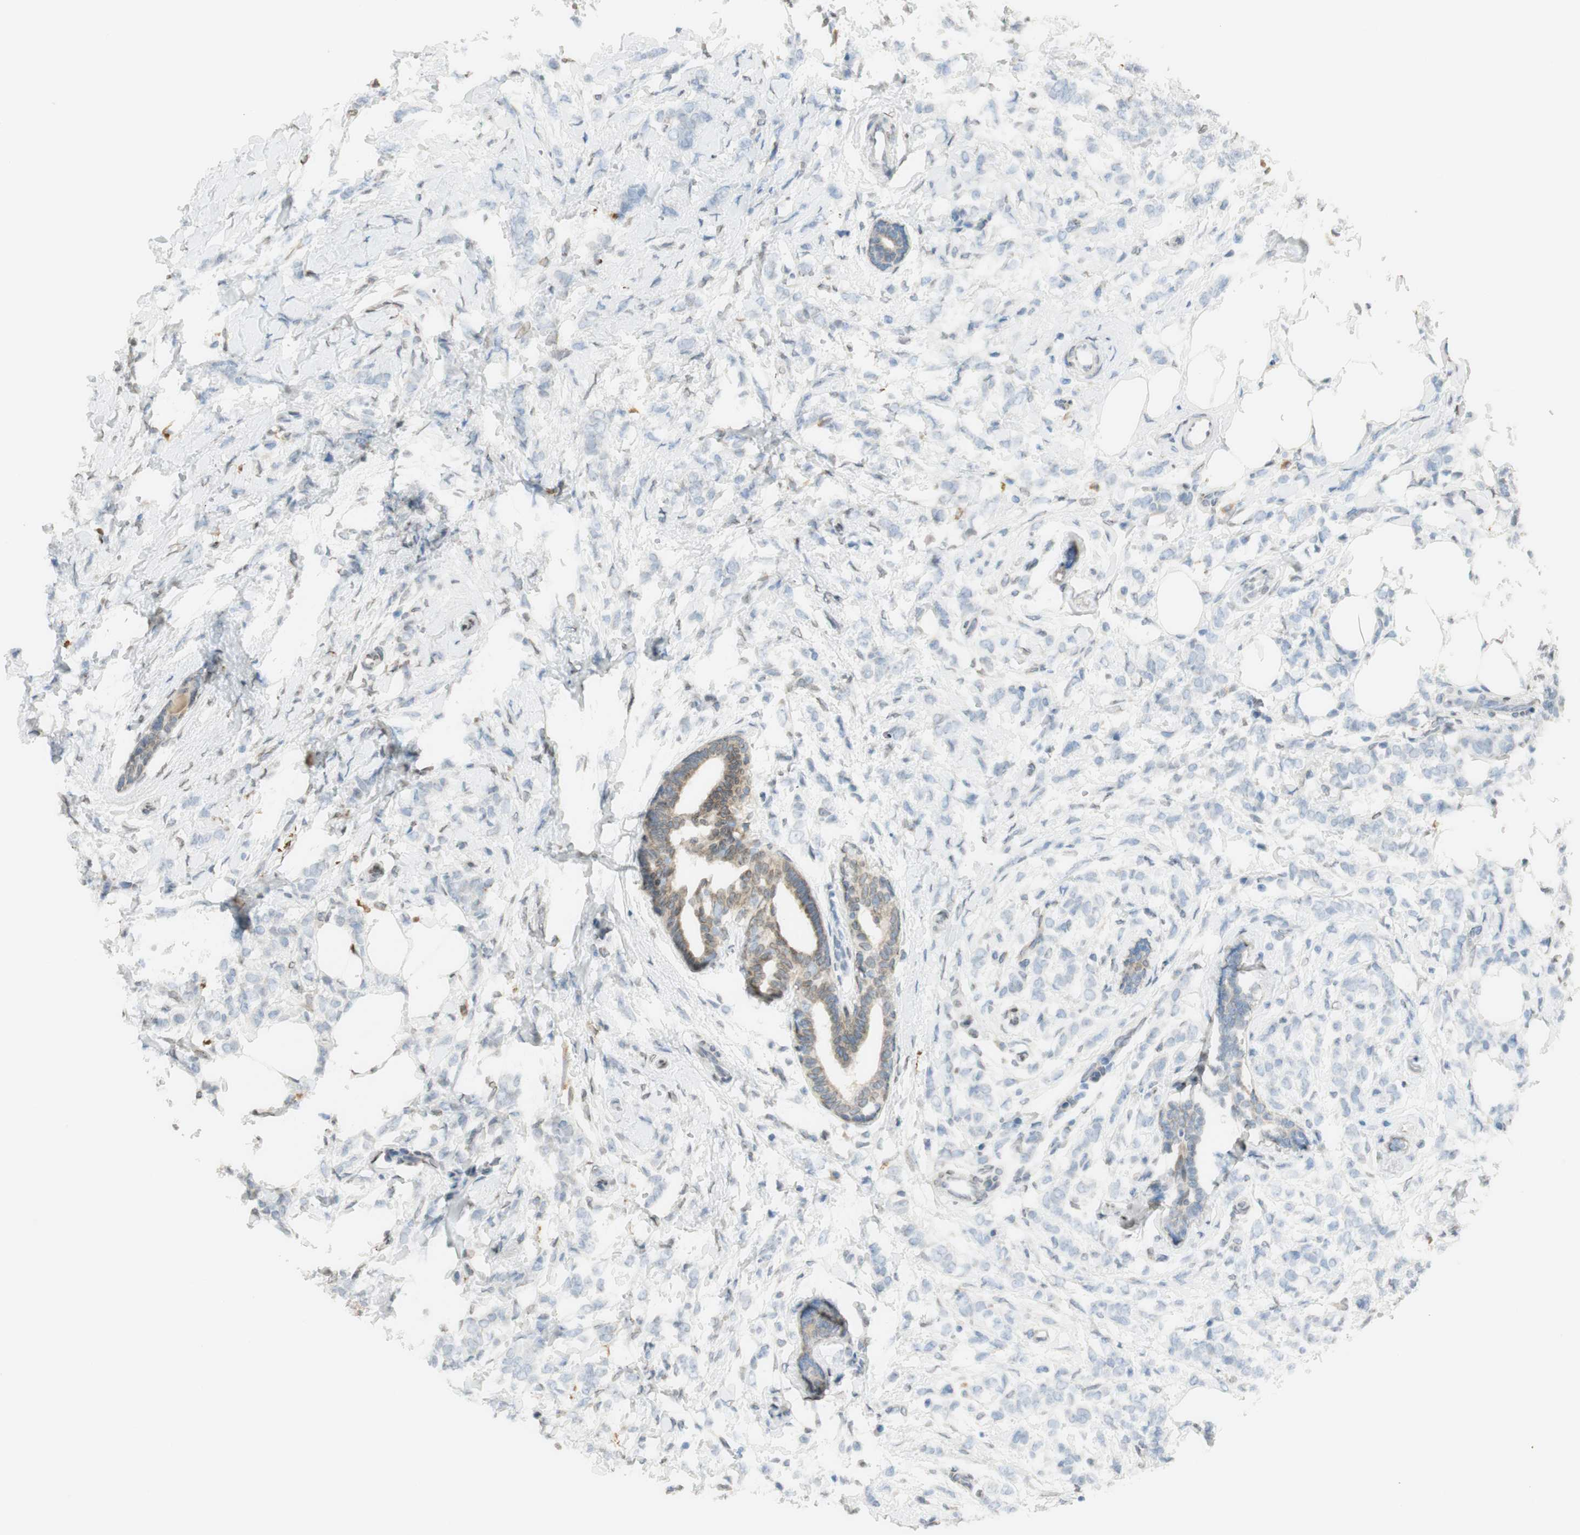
{"staining": {"intensity": "negative", "quantity": "none", "location": "none"}, "tissue": "breast cancer", "cell_type": "Tumor cells", "image_type": "cancer", "snomed": [{"axis": "morphology", "description": "Lobular carcinoma, in situ"}, {"axis": "morphology", "description": "Lobular carcinoma"}, {"axis": "topography", "description": "Breast"}], "caption": "Breast cancer was stained to show a protein in brown. There is no significant expression in tumor cells.", "gene": "TMEM260", "patient": {"sex": "female", "age": 41}}